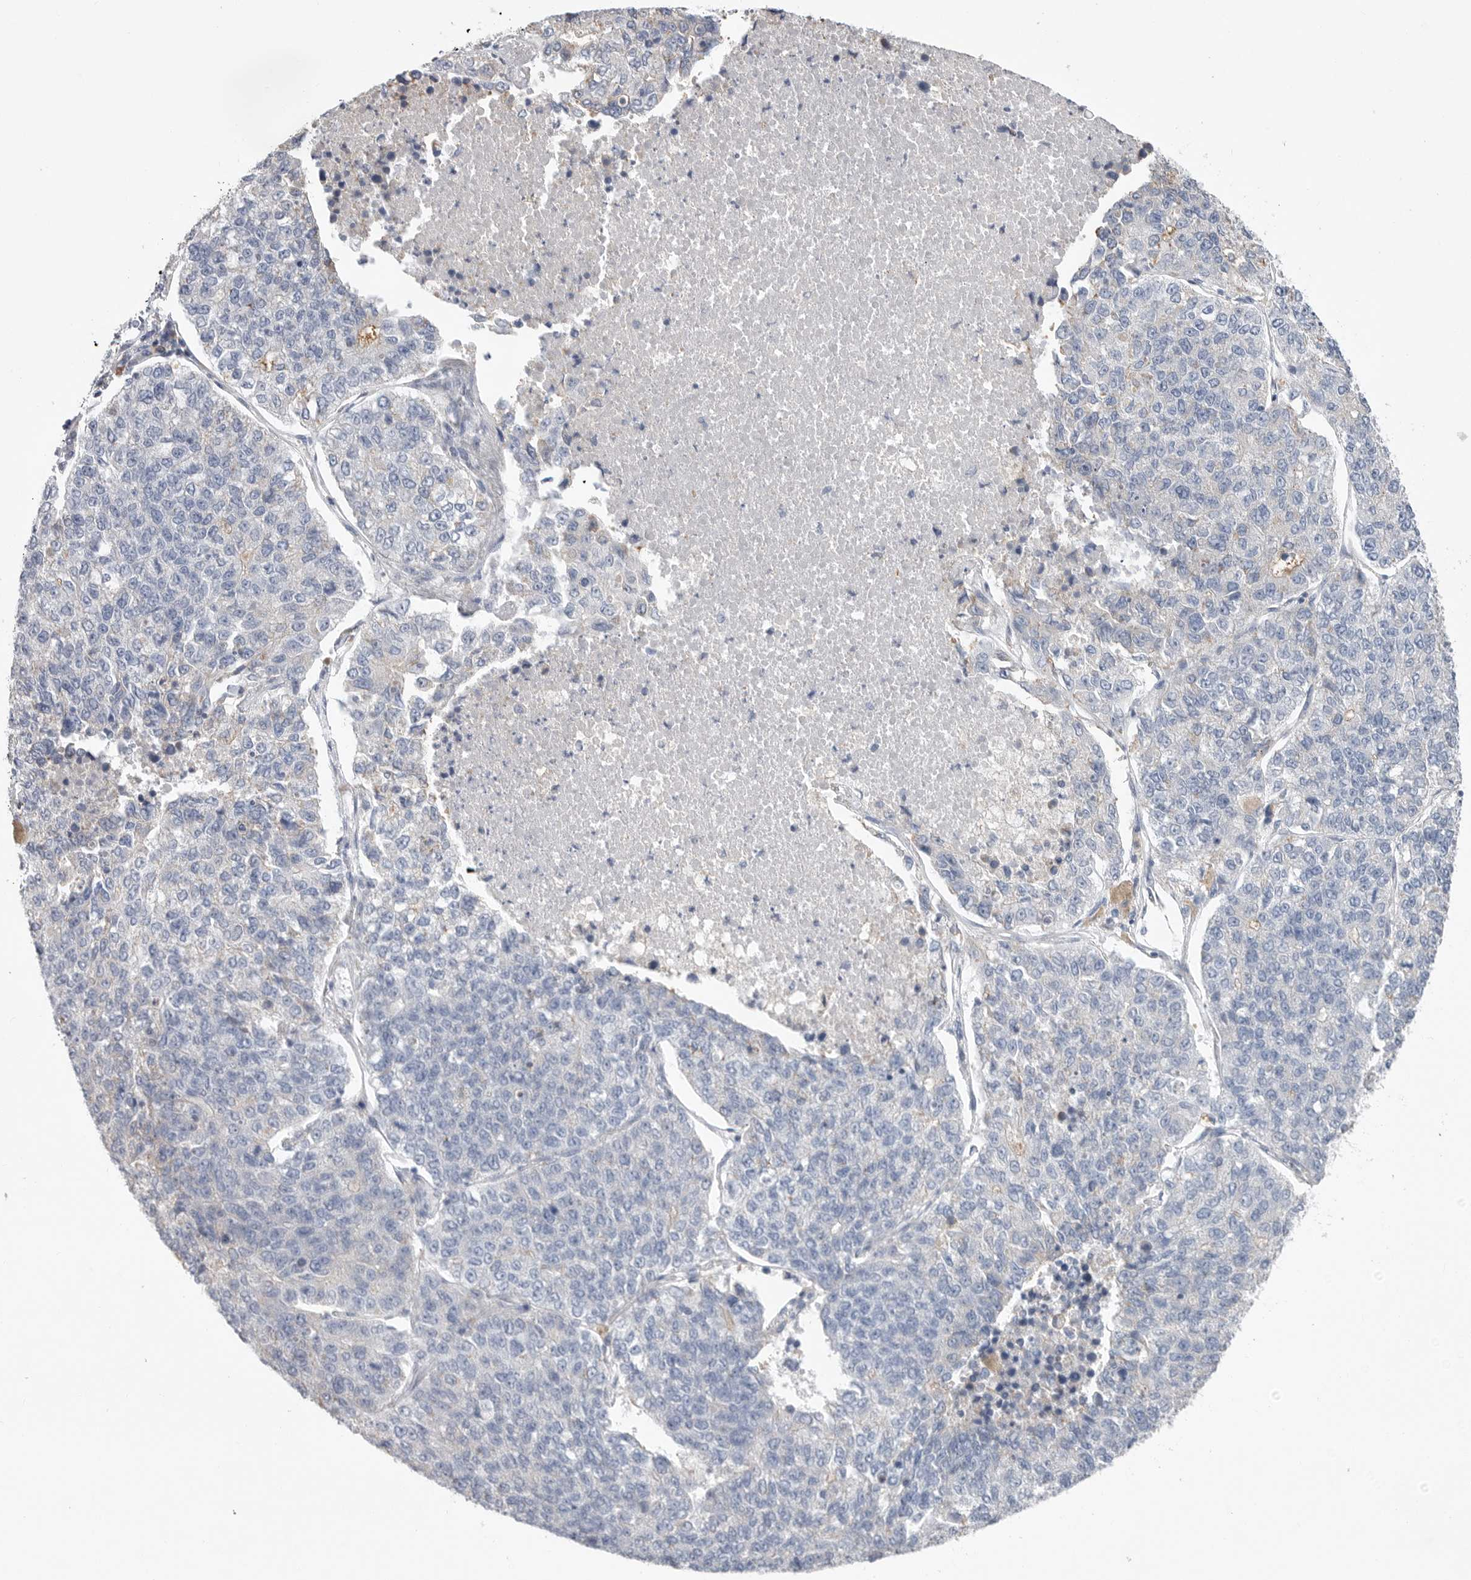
{"staining": {"intensity": "negative", "quantity": "none", "location": "none"}, "tissue": "lung cancer", "cell_type": "Tumor cells", "image_type": "cancer", "snomed": [{"axis": "morphology", "description": "Adenocarcinoma, NOS"}, {"axis": "topography", "description": "Lung"}], "caption": "High magnification brightfield microscopy of adenocarcinoma (lung) stained with DAB (brown) and counterstained with hematoxylin (blue): tumor cells show no significant staining.", "gene": "CAMK2B", "patient": {"sex": "male", "age": 49}}